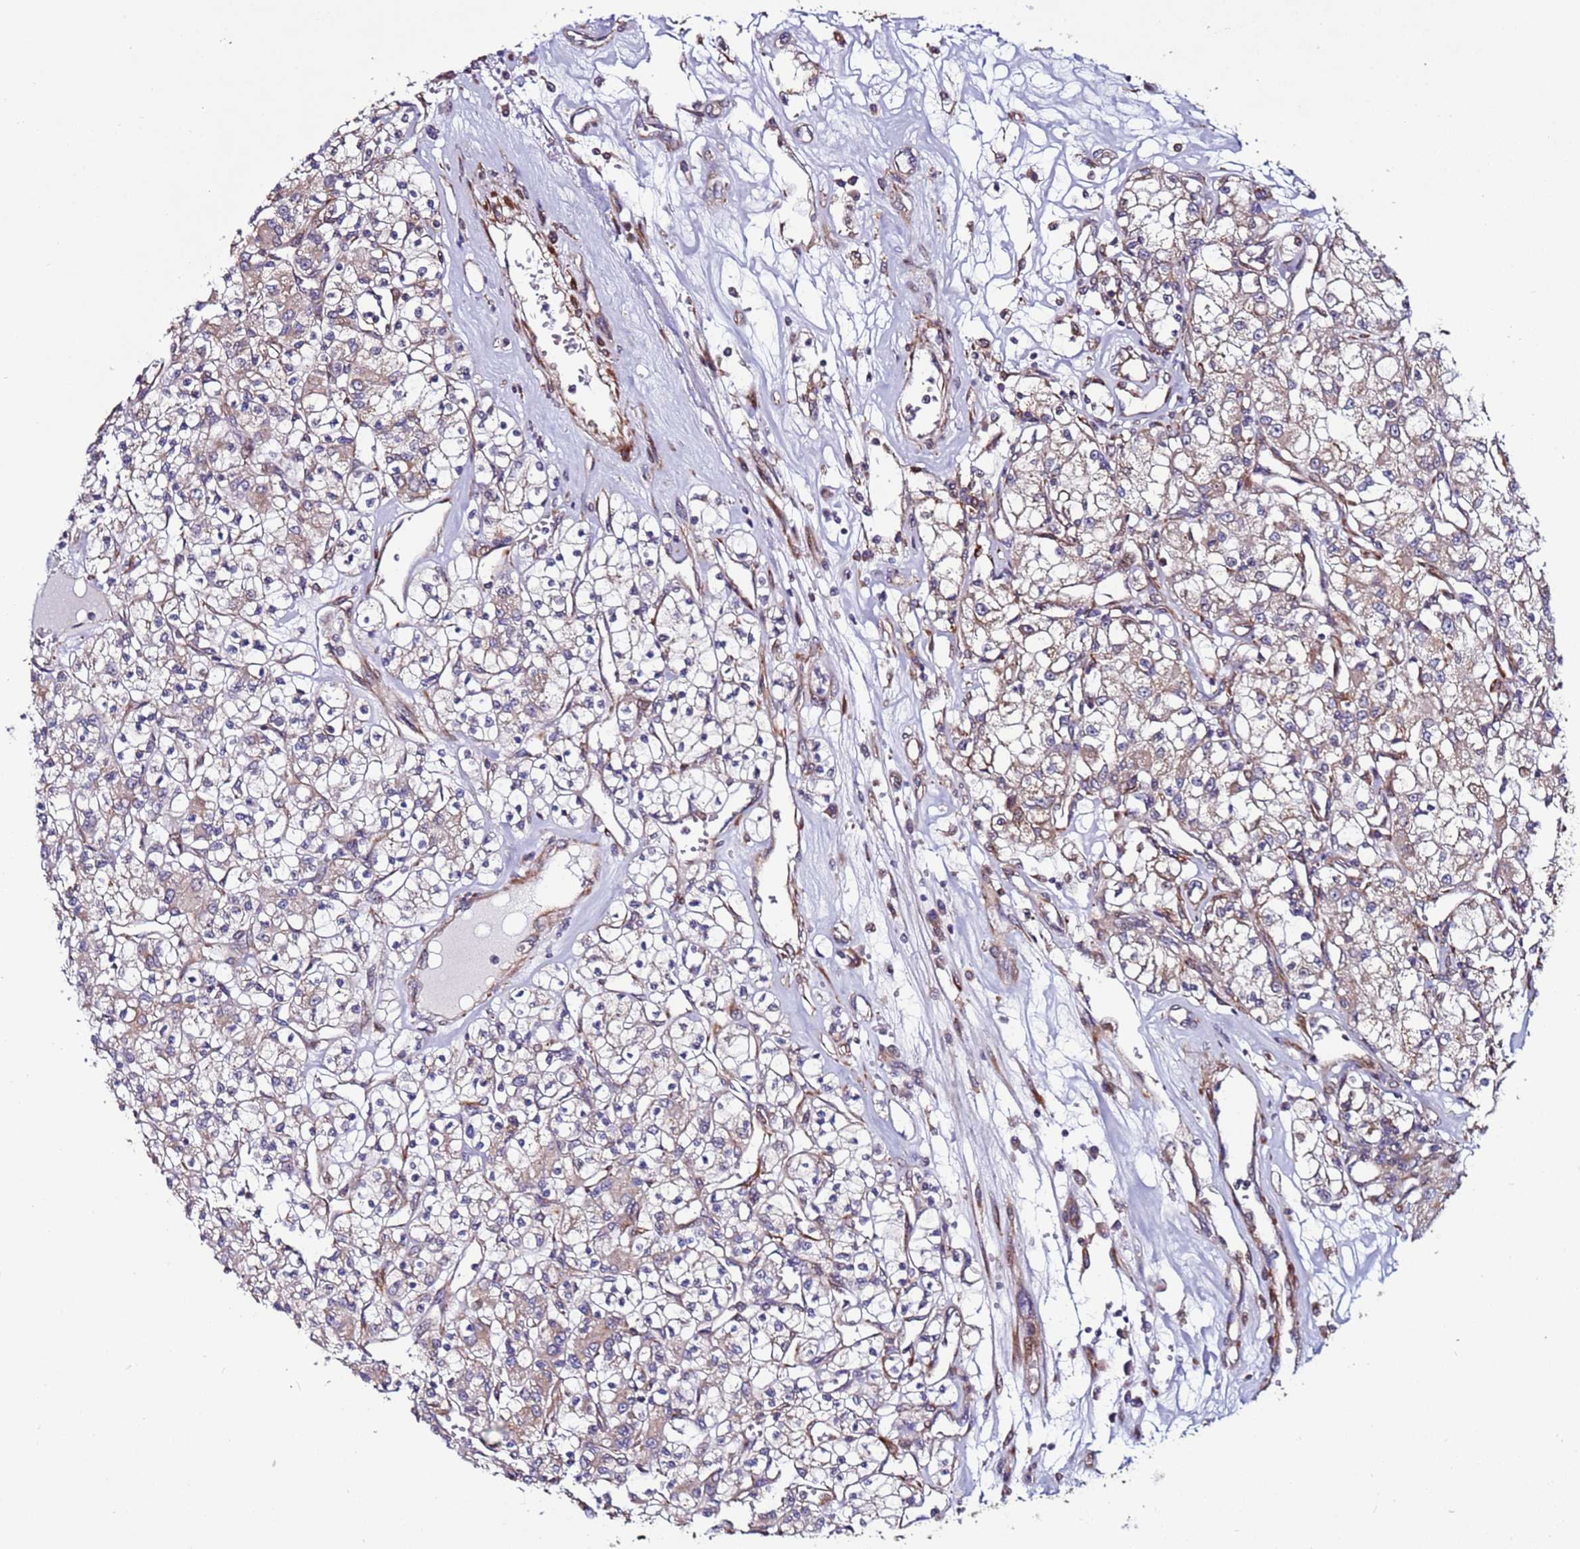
{"staining": {"intensity": "weak", "quantity": "<25%", "location": "cytoplasmic/membranous"}, "tissue": "renal cancer", "cell_type": "Tumor cells", "image_type": "cancer", "snomed": [{"axis": "morphology", "description": "Adenocarcinoma, NOS"}, {"axis": "topography", "description": "Kidney"}], "caption": "Tumor cells are negative for protein expression in human renal cancer.", "gene": "MCRIP1", "patient": {"sex": "female", "age": 59}}